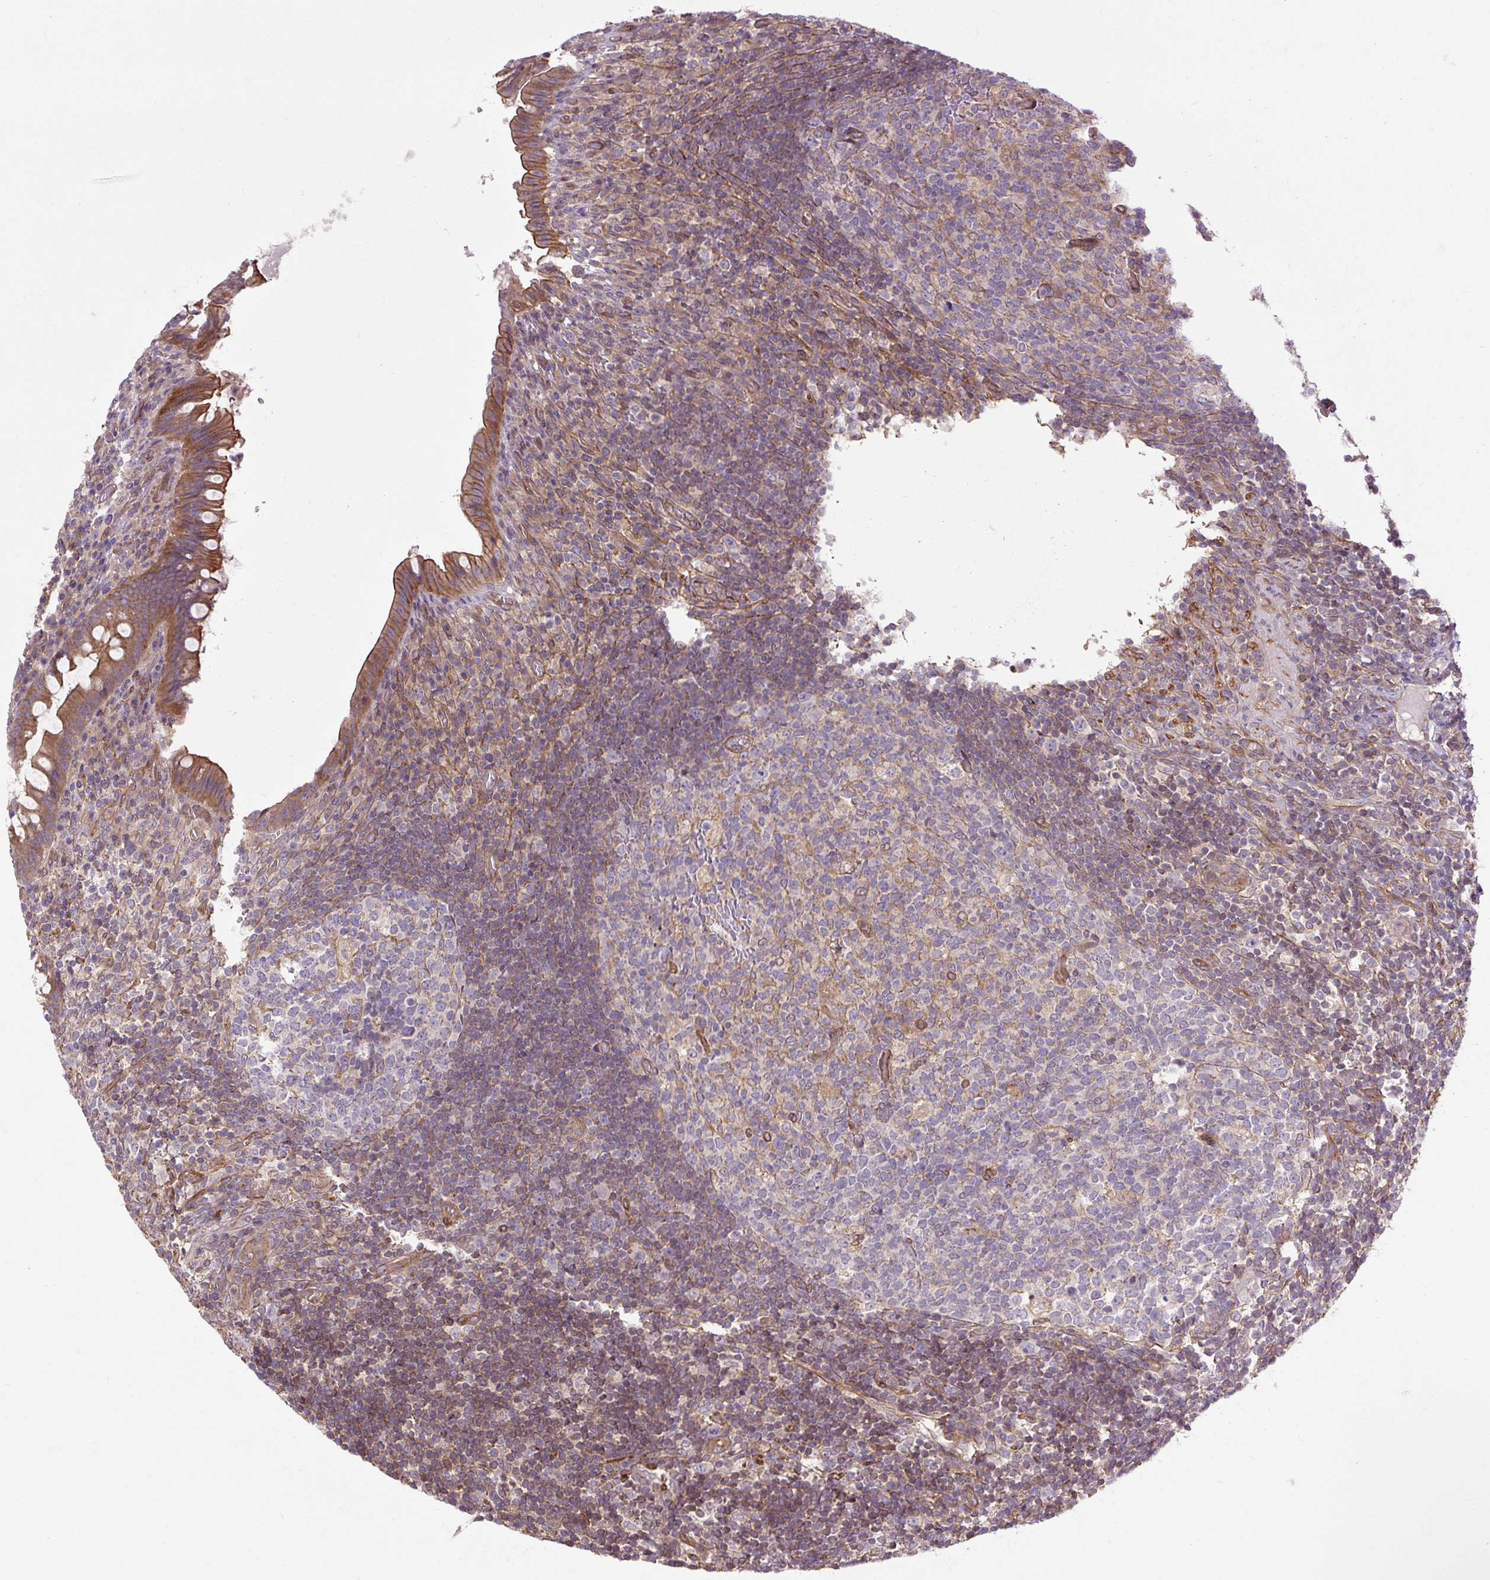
{"staining": {"intensity": "moderate", "quantity": ">75%", "location": "cytoplasmic/membranous"}, "tissue": "appendix", "cell_type": "Glandular cells", "image_type": "normal", "snomed": [{"axis": "morphology", "description": "Normal tissue, NOS"}, {"axis": "topography", "description": "Appendix"}], "caption": "Moderate cytoplasmic/membranous protein staining is present in approximately >75% of glandular cells in appendix. (brown staining indicates protein expression, while blue staining denotes nuclei).", "gene": "CCDC93", "patient": {"sex": "female", "age": 43}}